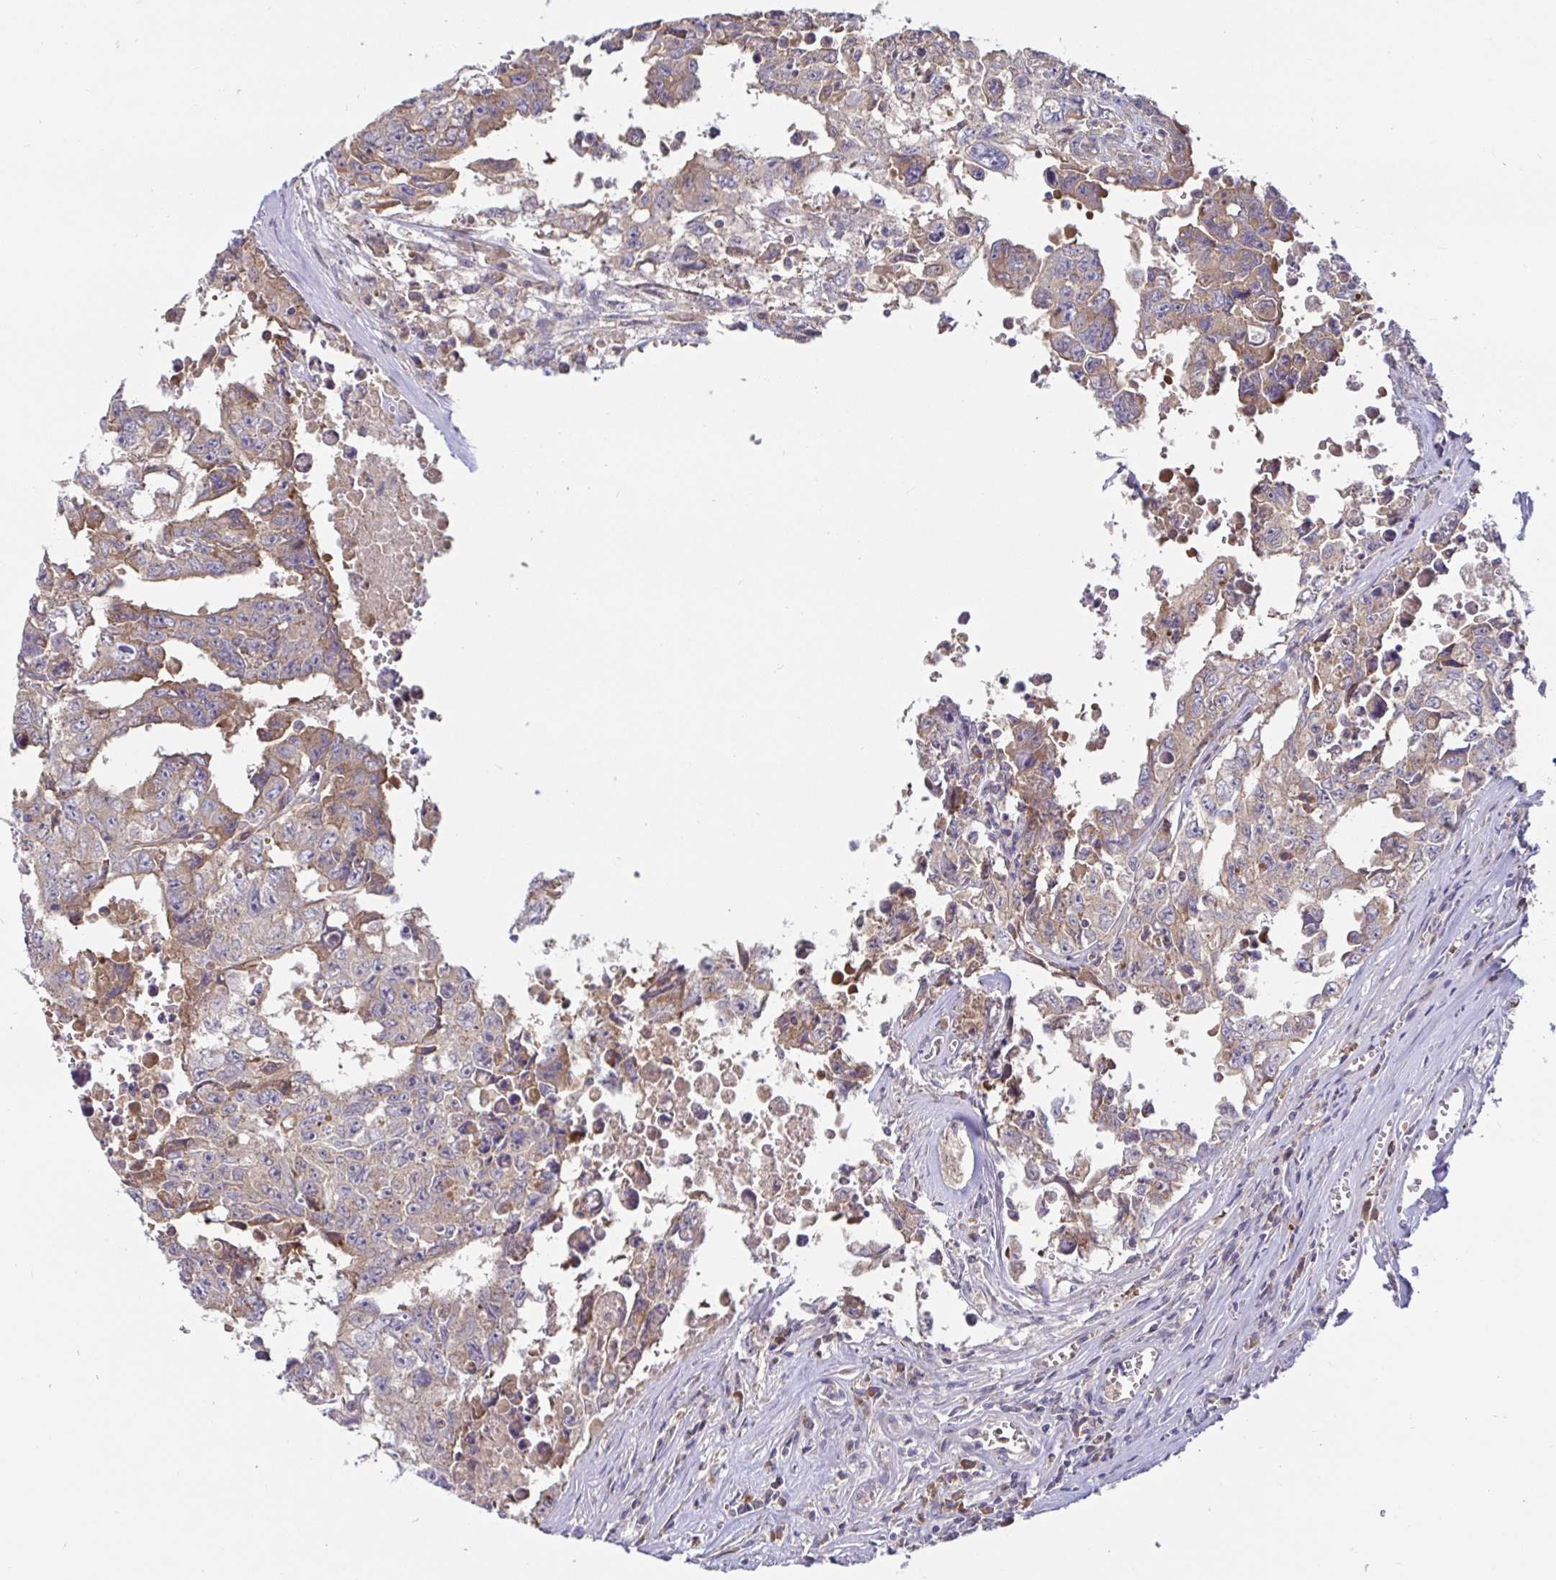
{"staining": {"intensity": "weak", "quantity": "25%-75%", "location": "cytoplasmic/membranous"}, "tissue": "testis cancer", "cell_type": "Tumor cells", "image_type": "cancer", "snomed": [{"axis": "morphology", "description": "Carcinoma, Embryonal, NOS"}, {"axis": "topography", "description": "Testis"}], "caption": "Testis cancer stained with DAB (3,3'-diaminobenzidine) IHC reveals low levels of weak cytoplasmic/membranous staining in approximately 25%-75% of tumor cells.", "gene": "LARP1", "patient": {"sex": "male", "age": 24}}